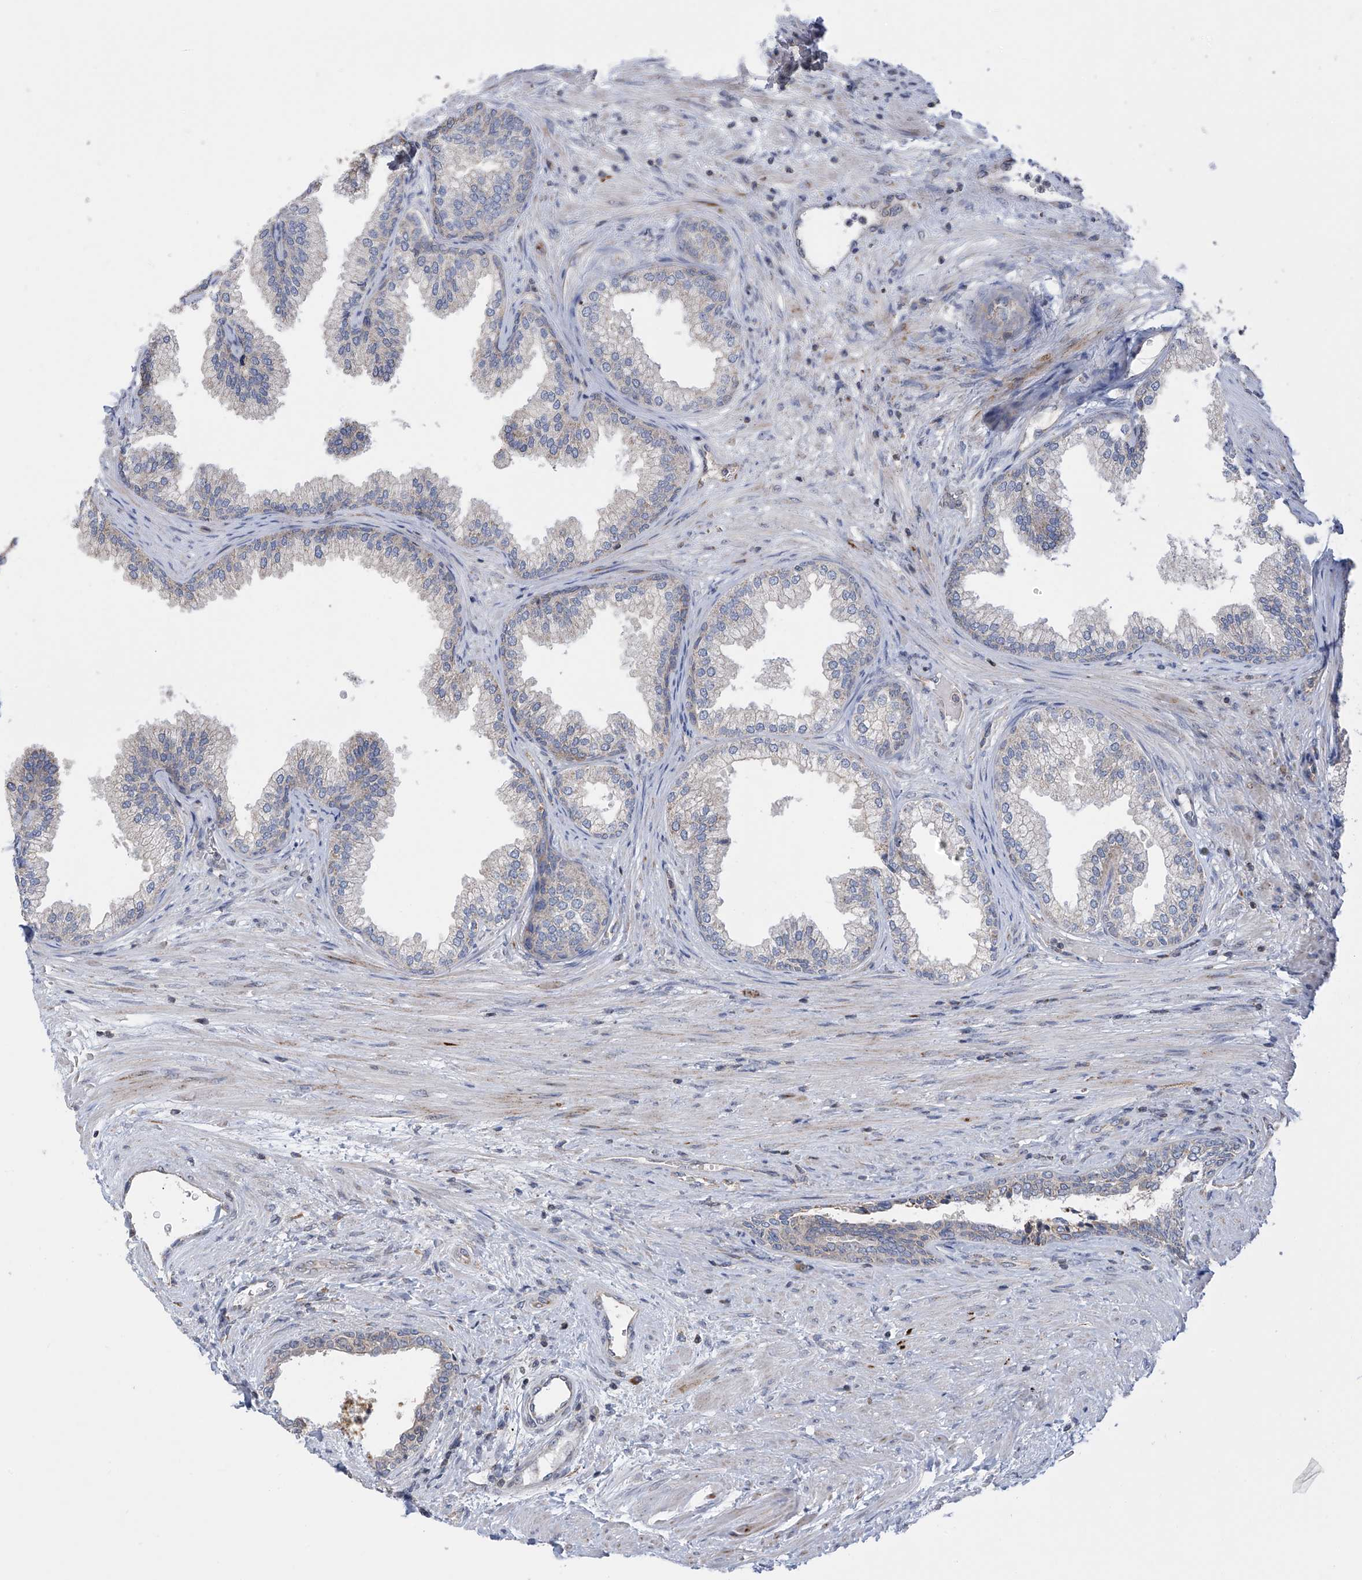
{"staining": {"intensity": "weak", "quantity": "<25%", "location": "cytoplasmic/membranous"}, "tissue": "prostate", "cell_type": "Glandular cells", "image_type": "normal", "snomed": [{"axis": "morphology", "description": "Normal tissue, NOS"}, {"axis": "topography", "description": "Prostate"}], "caption": "DAB immunohistochemical staining of benign prostate demonstrates no significant expression in glandular cells.", "gene": "SLCO4A1", "patient": {"sex": "male", "age": 76}}